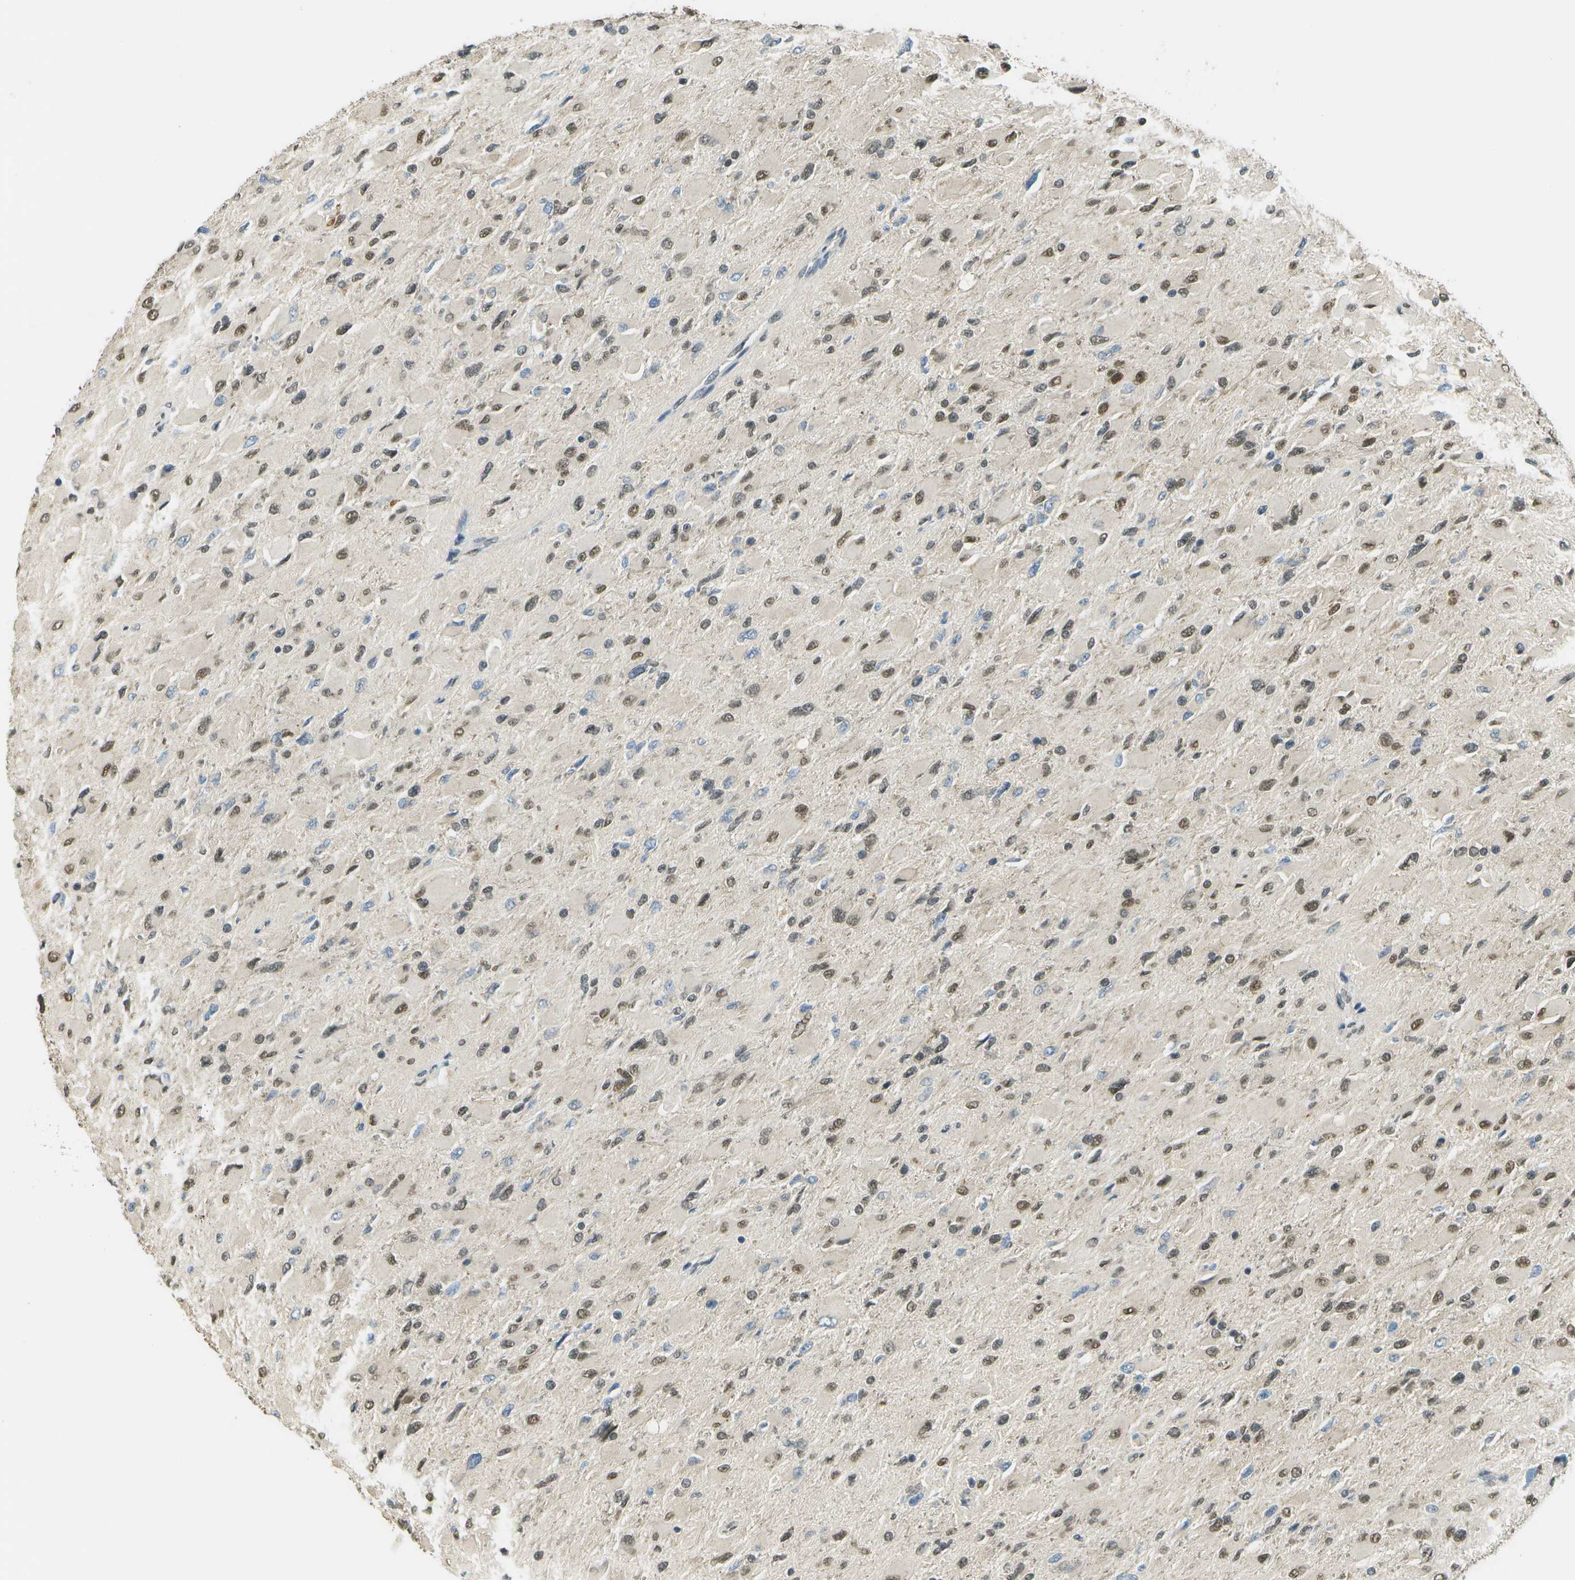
{"staining": {"intensity": "weak", "quantity": ">75%", "location": "nuclear"}, "tissue": "glioma", "cell_type": "Tumor cells", "image_type": "cancer", "snomed": [{"axis": "morphology", "description": "Glioma, malignant, High grade"}, {"axis": "topography", "description": "Cerebral cortex"}], "caption": "High-grade glioma (malignant) stained with a brown dye demonstrates weak nuclear positive staining in about >75% of tumor cells.", "gene": "ABL2", "patient": {"sex": "female", "age": 36}}